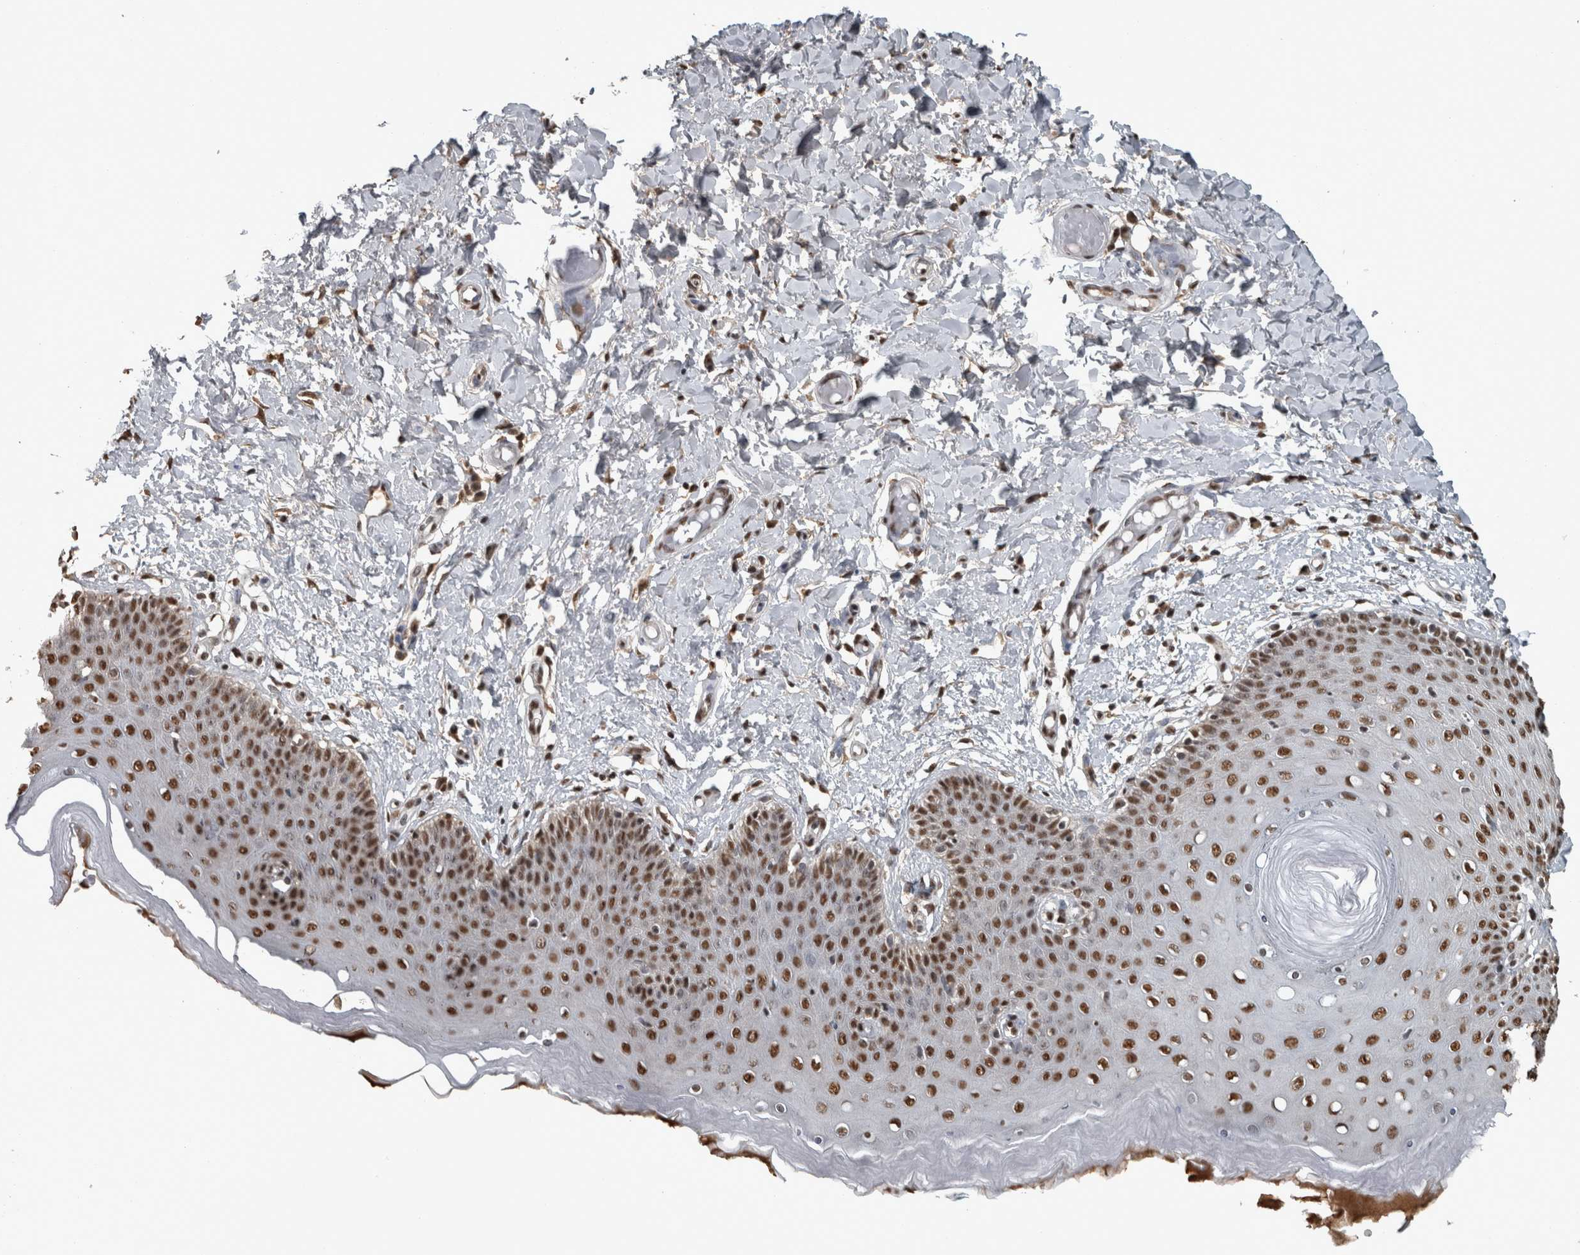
{"staining": {"intensity": "strong", "quantity": ">75%", "location": "nuclear"}, "tissue": "skin", "cell_type": "Epidermal cells", "image_type": "normal", "snomed": [{"axis": "morphology", "description": "Normal tissue, NOS"}, {"axis": "topography", "description": "Vulva"}], "caption": "IHC micrograph of normal skin: human skin stained using immunohistochemistry (IHC) displays high levels of strong protein expression localized specifically in the nuclear of epidermal cells, appearing as a nuclear brown color.", "gene": "TGS1", "patient": {"sex": "female", "age": 66}}